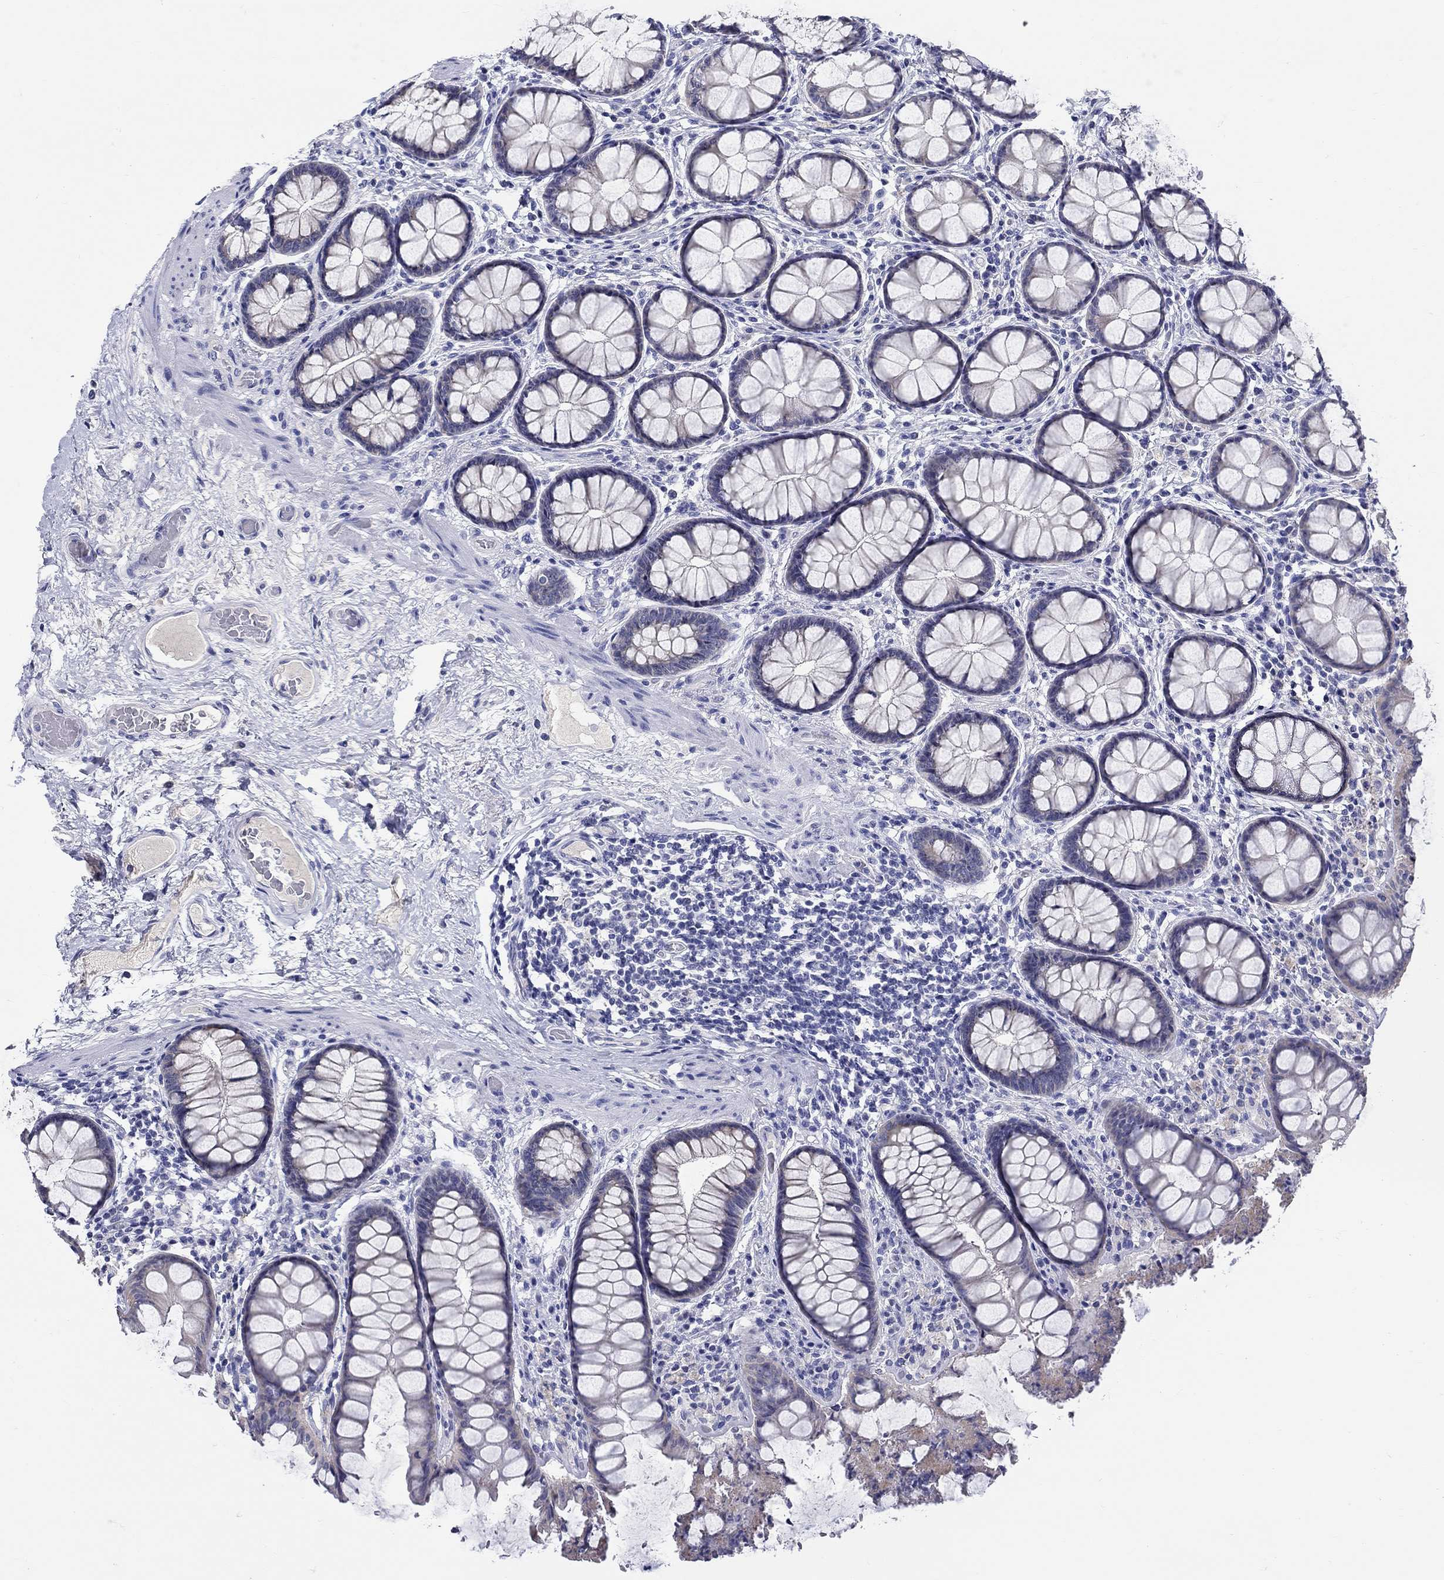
{"staining": {"intensity": "negative", "quantity": "none", "location": "none"}, "tissue": "colon", "cell_type": "Endothelial cells", "image_type": "normal", "snomed": [{"axis": "morphology", "description": "Normal tissue, NOS"}, {"axis": "topography", "description": "Colon"}], "caption": "Micrograph shows no significant protein staining in endothelial cells of unremarkable colon. (Brightfield microscopy of DAB immunohistochemistry (IHC) at high magnification).", "gene": "SLC30A3", "patient": {"sex": "female", "age": 65}}